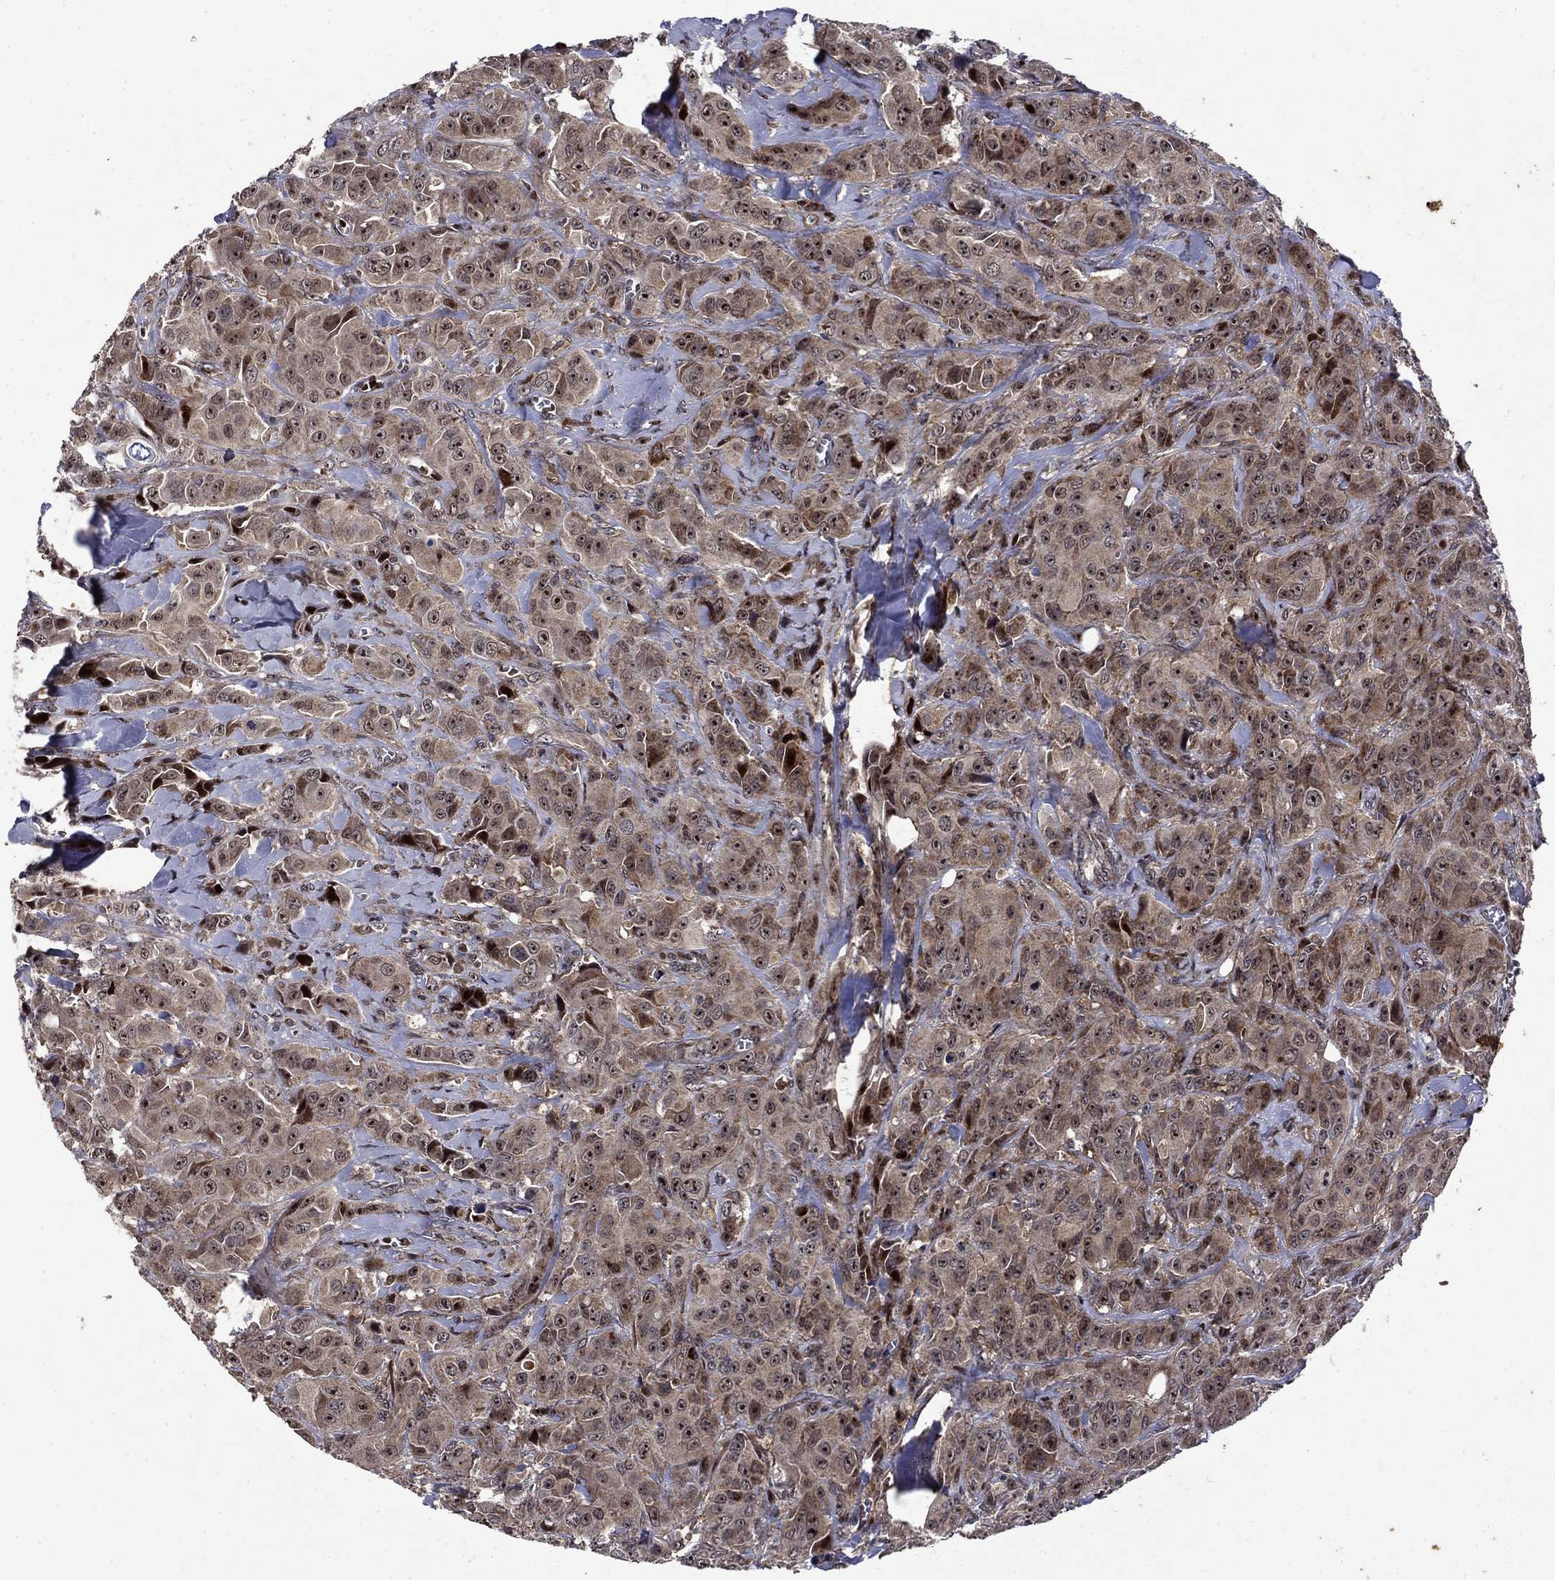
{"staining": {"intensity": "moderate", "quantity": "25%-75%", "location": "nuclear"}, "tissue": "breast cancer", "cell_type": "Tumor cells", "image_type": "cancer", "snomed": [{"axis": "morphology", "description": "Duct carcinoma"}, {"axis": "topography", "description": "Breast"}], "caption": "Immunohistochemical staining of human breast cancer (intraductal carcinoma) shows moderate nuclear protein staining in about 25%-75% of tumor cells. (Brightfield microscopy of DAB IHC at high magnification).", "gene": "AGTPBP1", "patient": {"sex": "female", "age": 43}}